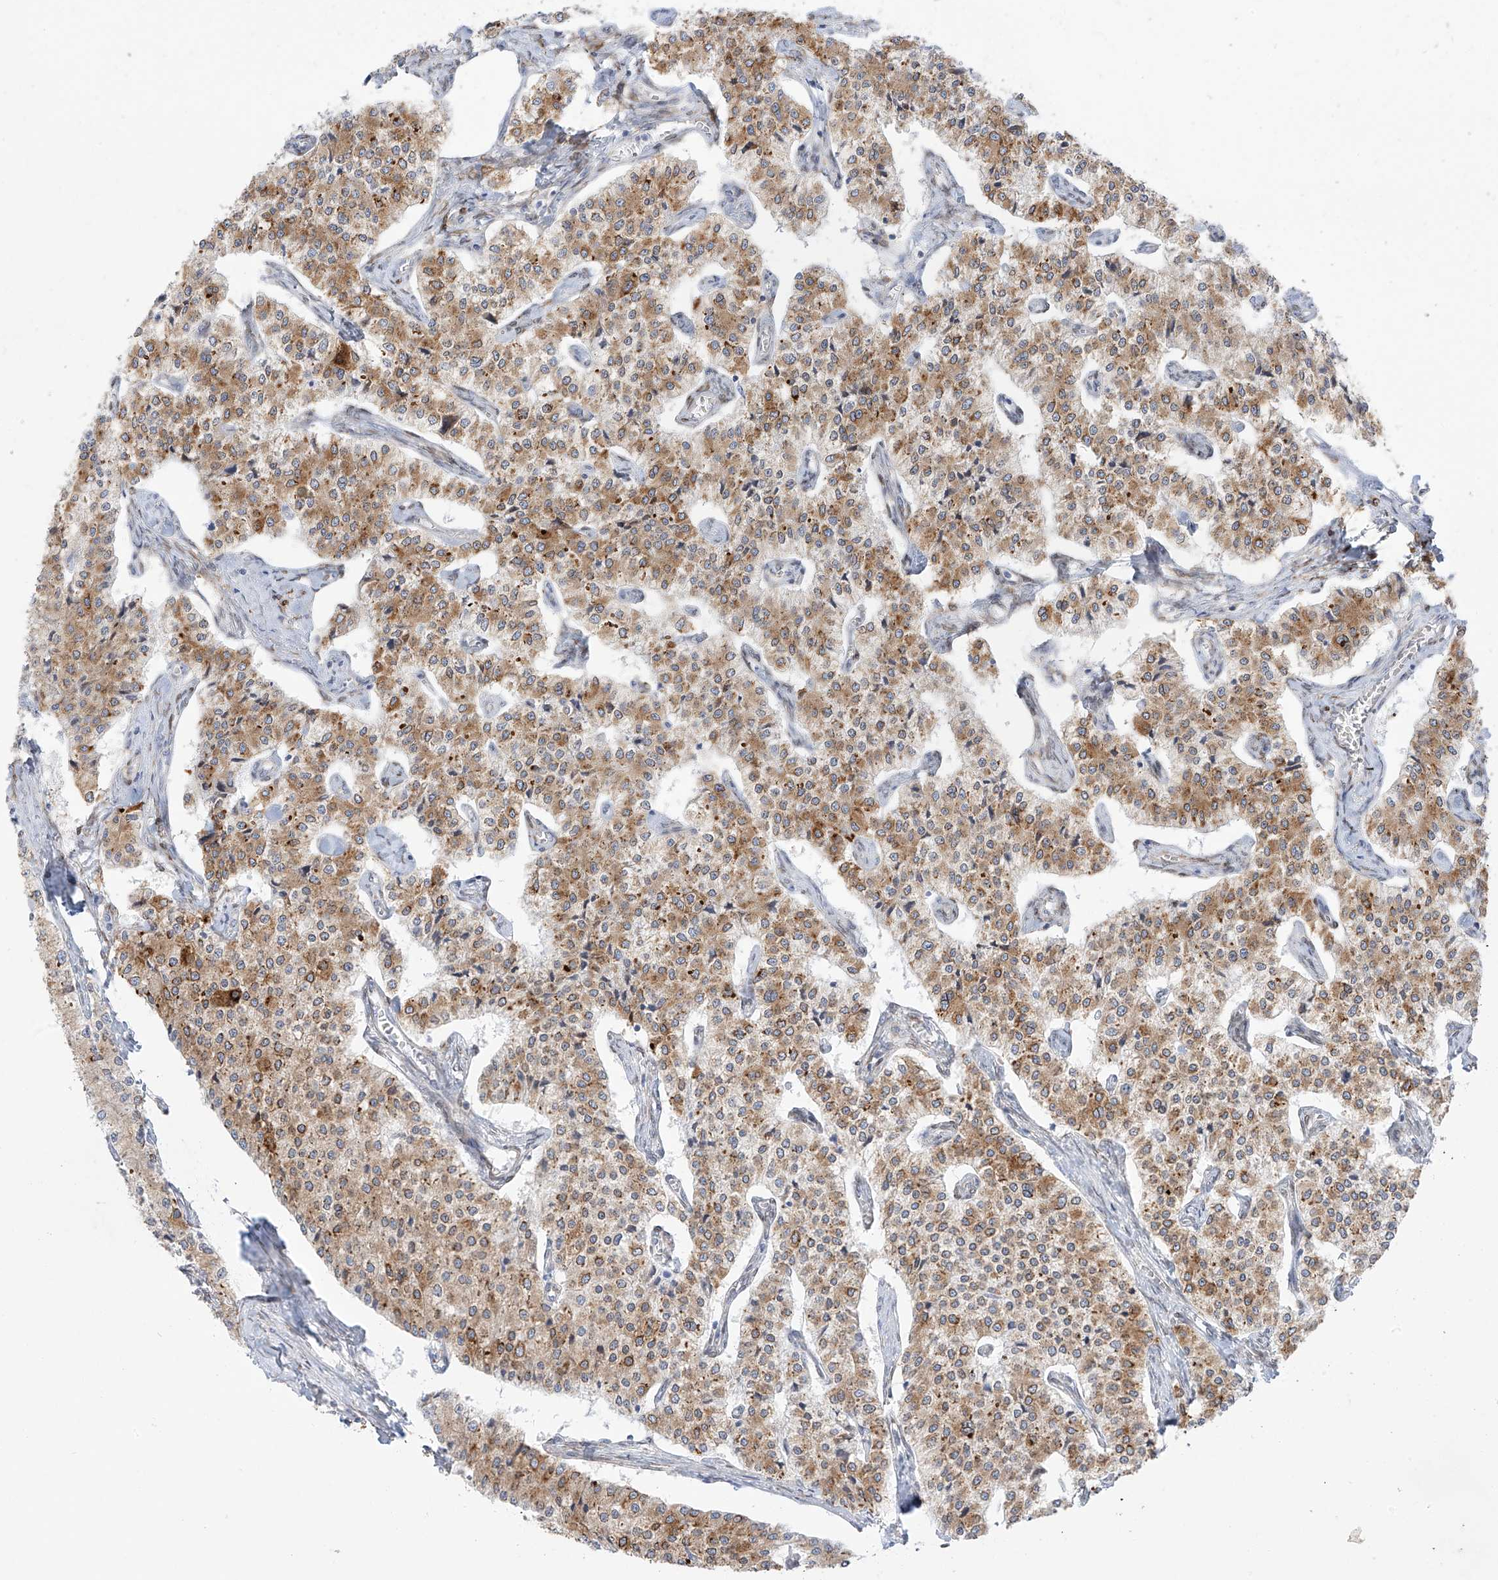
{"staining": {"intensity": "moderate", "quantity": ">75%", "location": "cytoplasmic/membranous"}, "tissue": "carcinoid", "cell_type": "Tumor cells", "image_type": "cancer", "snomed": [{"axis": "morphology", "description": "Carcinoid, malignant, NOS"}, {"axis": "topography", "description": "Colon"}], "caption": "Protein staining of carcinoid tissue reveals moderate cytoplasmic/membranous staining in approximately >75% of tumor cells.", "gene": "PCYOX1", "patient": {"sex": "female", "age": 52}}